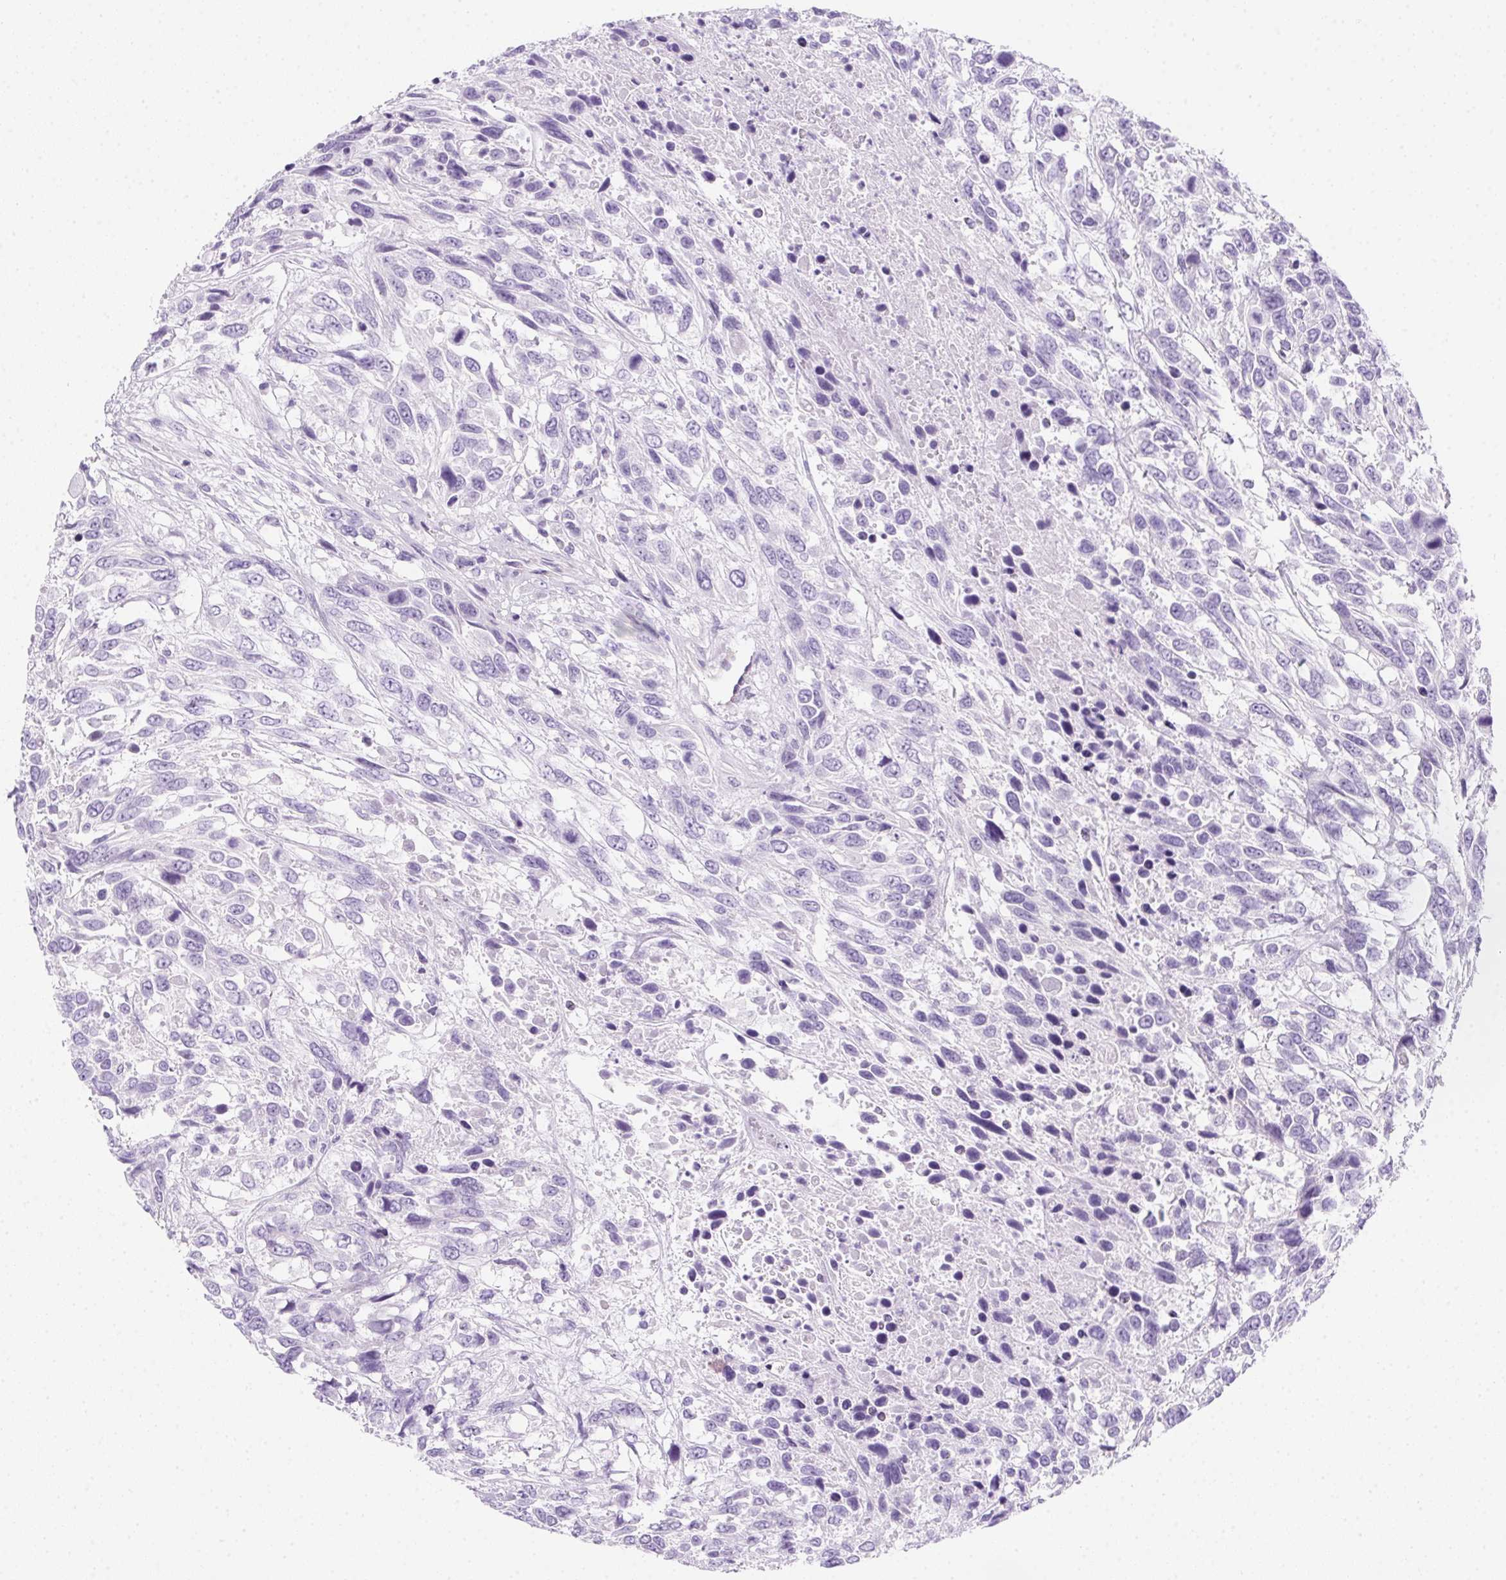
{"staining": {"intensity": "negative", "quantity": "none", "location": "none"}, "tissue": "urothelial cancer", "cell_type": "Tumor cells", "image_type": "cancer", "snomed": [{"axis": "morphology", "description": "Urothelial carcinoma, High grade"}, {"axis": "topography", "description": "Urinary bladder"}], "caption": "Photomicrograph shows no protein expression in tumor cells of high-grade urothelial carcinoma tissue. (DAB IHC with hematoxylin counter stain).", "gene": "SPACA5B", "patient": {"sex": "female", "age": 70}}